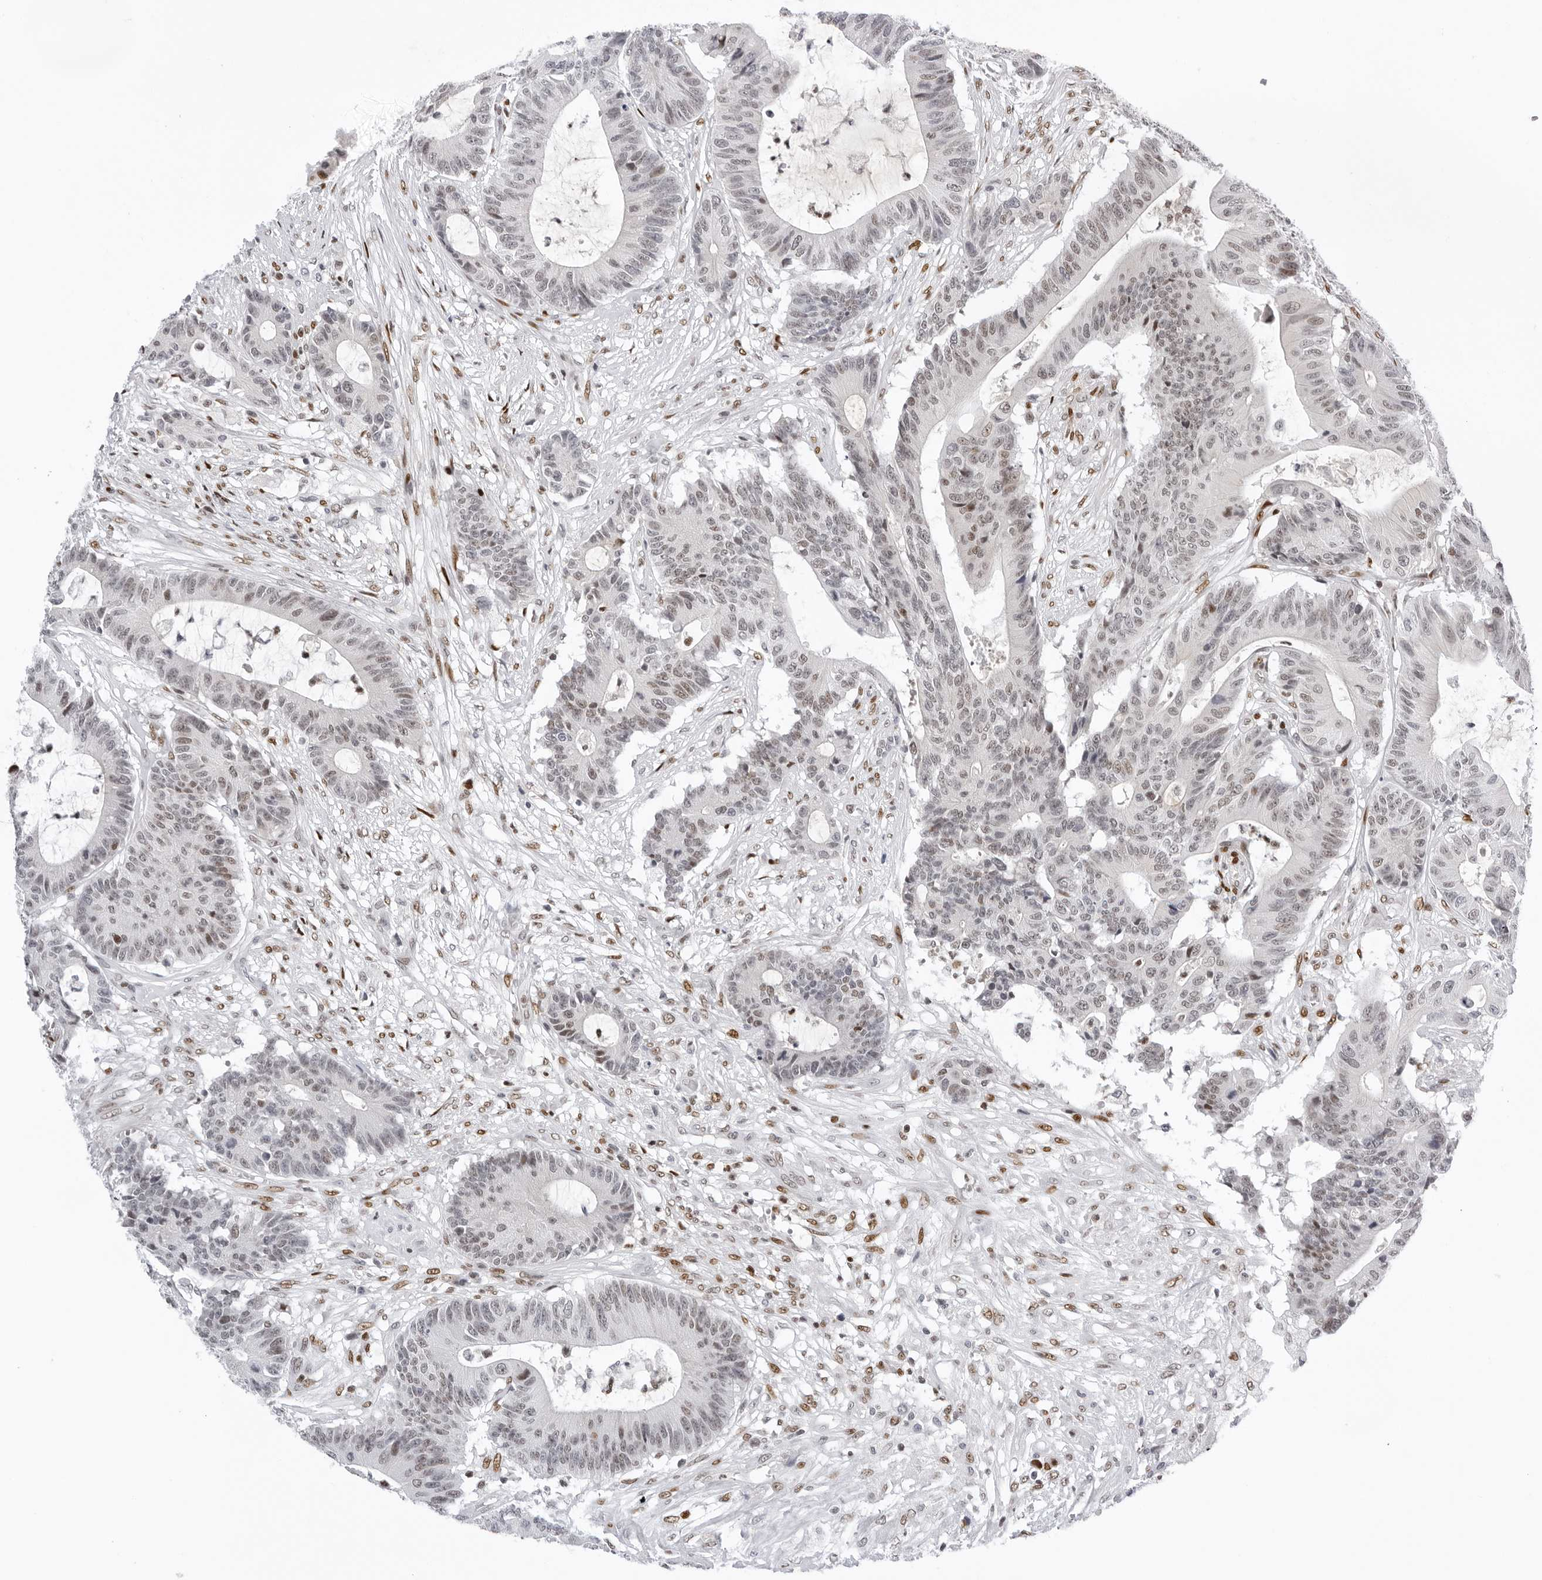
{"staining": {"intensity": "weak", "quantity": "<25%", "location": "nuclear"}, "tissue": "colorectal cancer", "cell_type": "Tumor cells", "image_type": "cancer", "snomed": [{"axis": "morphology", "description": "Adenocarcinoma, NOS"}, {"axis": "topography", "description": "Colon"}], "caption": "Adenocarcinoma (colorectal) stained for a protein using IHC exhibits no positivity tumor cells.", "gene": "OGG1", "patient": {"sex": "female", "age": 84}}